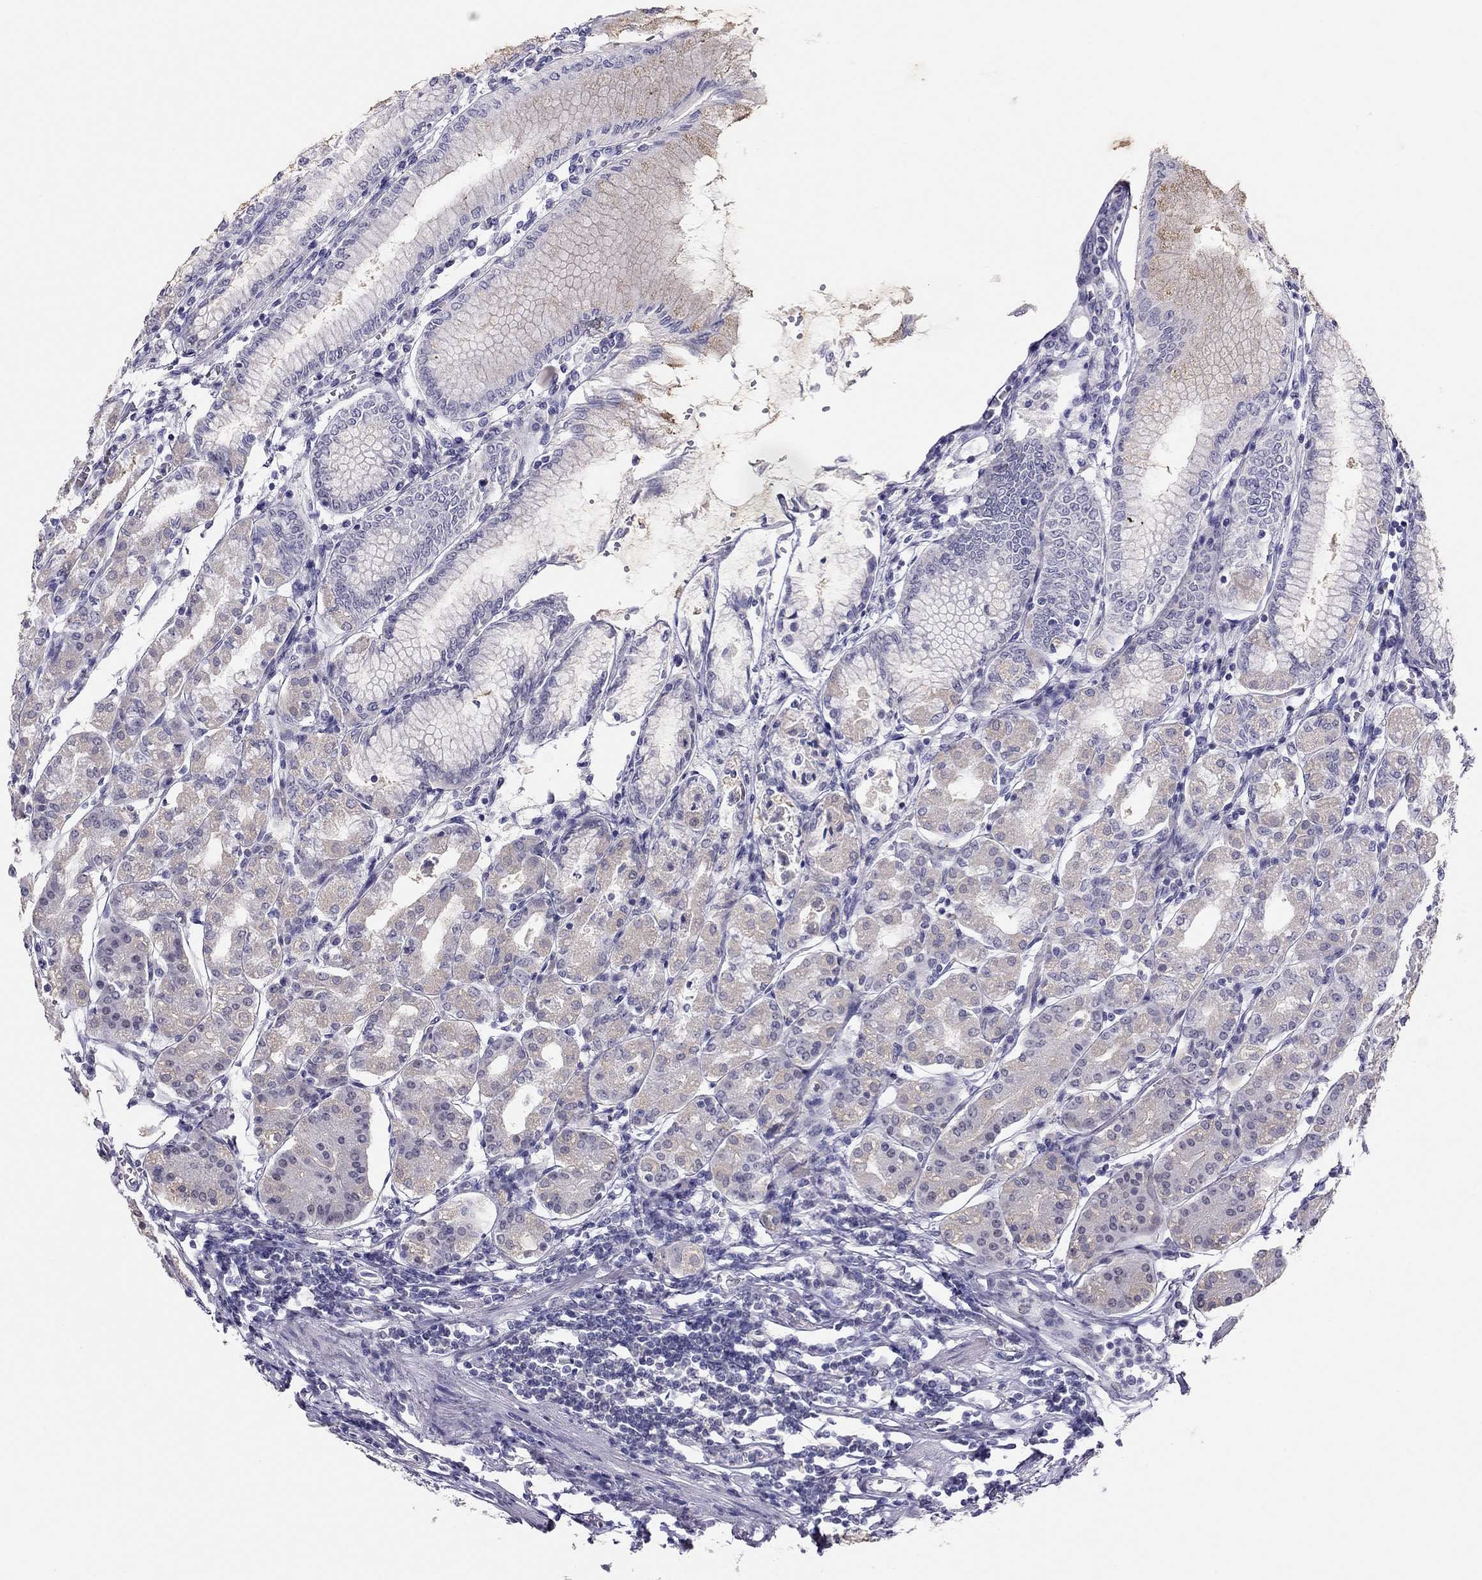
{"staining": {"intensity": "weak", "quantity": "25%-75%", "location": "cytoplasmic/membranous"}, "tissue": "stomach", "cell_type": "Glandular cells", "image_type": "normal", "snomed": [{"axis": "morphology", "description": "Normal tissue, NOS"}, {"axis": "topography", "description": "Skeletal muscle"}, {"axis": "topography", "description": "Stomach"}], "caption": "Immunohistochemistry (IHC) of unremarkable human stomach shows low levels of weak cytoplasmic/membranous staining in about 25%-75% of glandular cells.", "gene": "KCNV2", "patient": {"sex": "female", "age": 57}}